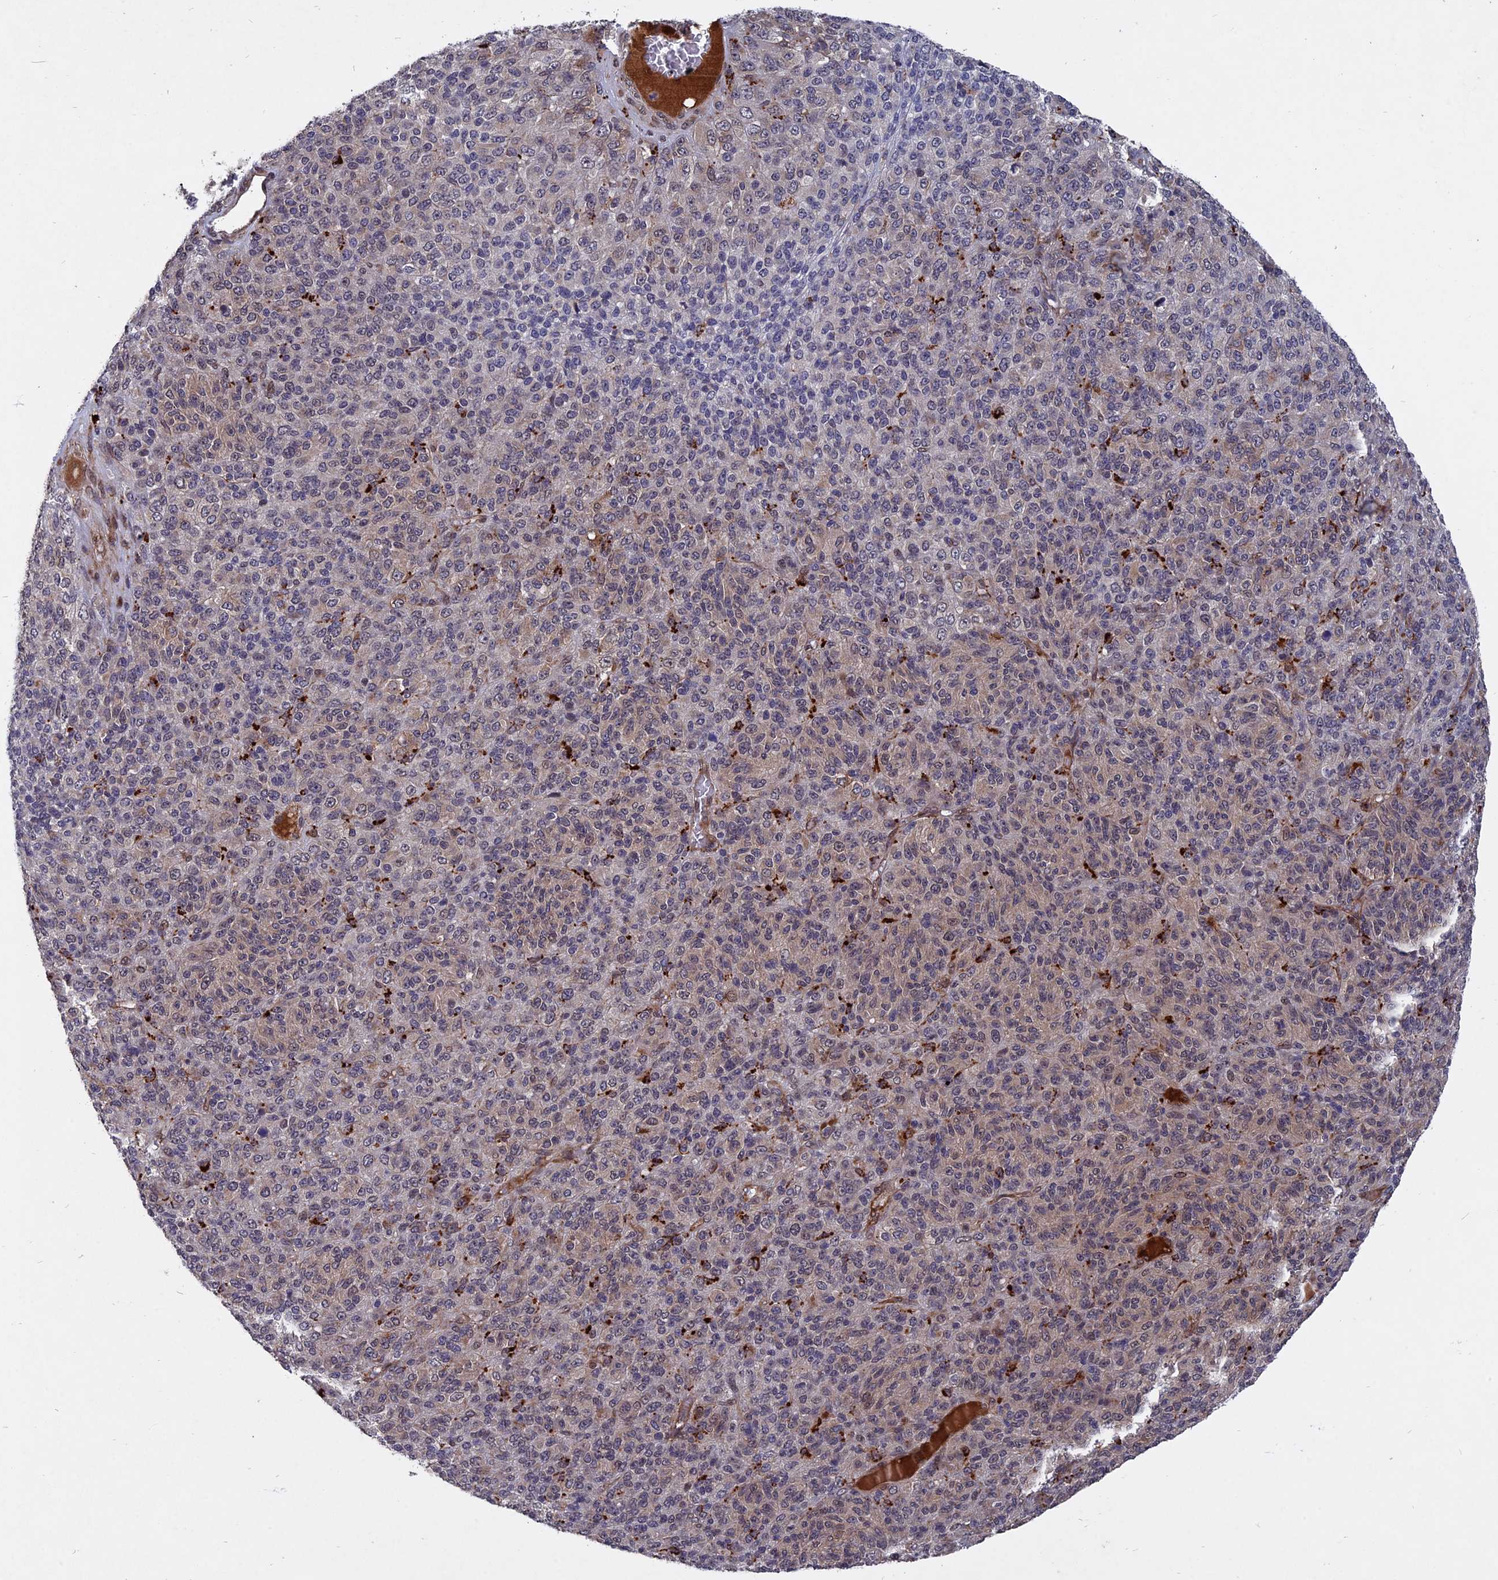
{"staining": {"intensity": "weak", "quantity": "<25%", "location": "cytoplasmic/membranous"}, "tissue": "melanoma", "cell_type": "Tumor cells", "image_type": "cancer", "snomed": [{"axis": "morphology", "description": "Malignant melanoma, Metastatic site"}, {"axis": "topography", "description": "Brain"}], "caption": "This is a micrograph of immunohistochemistry staining of melanoma, which shows no expression in tumor cells.", "gene": "NOSIP", "patient": {"sex": "female", "age": 56}}